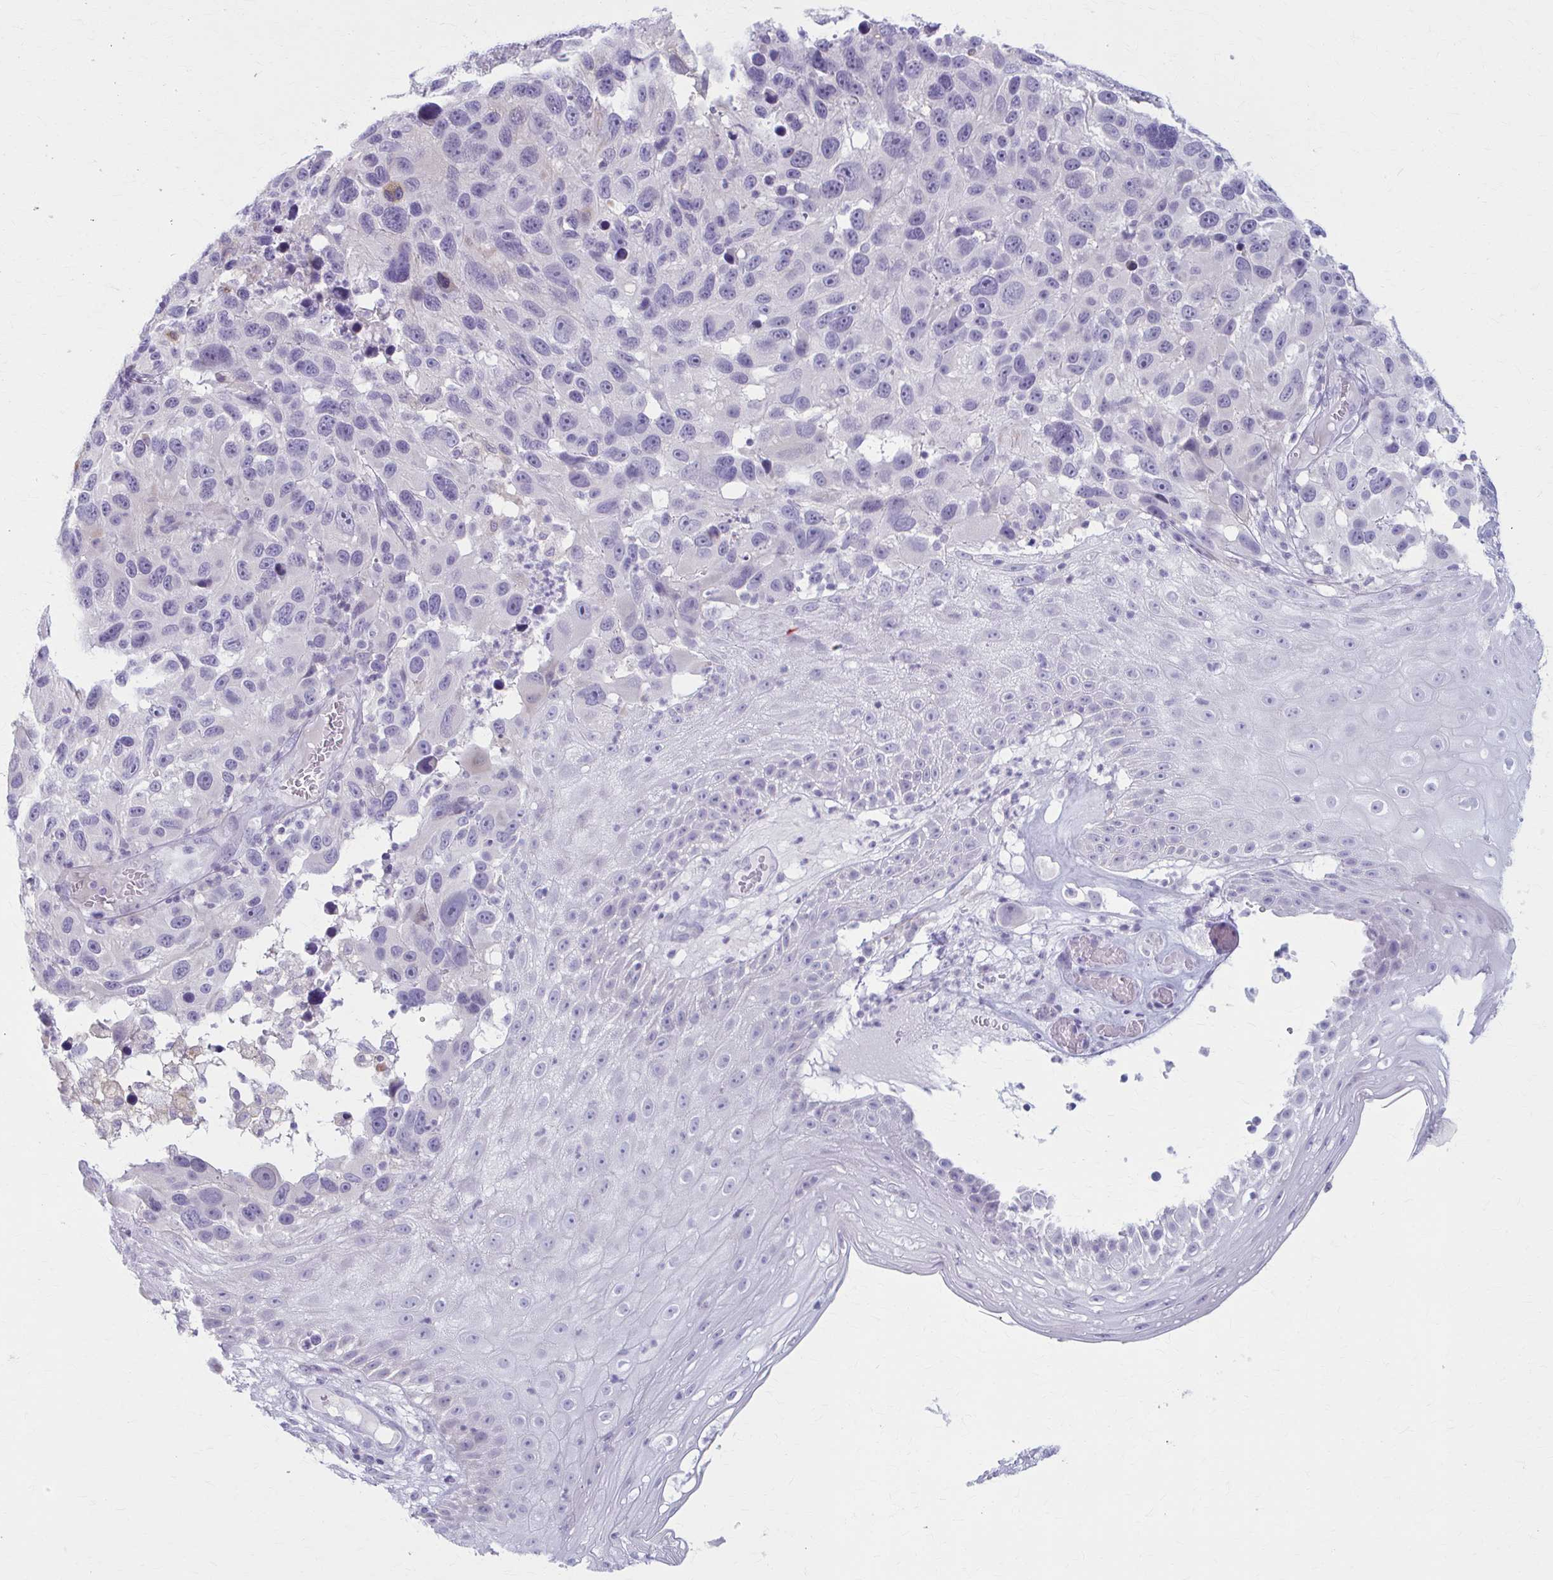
{"staining": {"intensity": "negative", "quantity": "none", "location": "none"}, "tissue": "melanoma", "cell_type": "Tumor cells", "image_type": "cancer", "snomed": [{"axis": "morphology", "description": "Malignant melanoma, NOS"}, {"axis": "topography", "description": "Skin"}], "caption": "The IHC histopathology image has no significant staining in tumor cells of melanoma tissue.", "gene": "LDLRAP1", "patient": {"sex": "male", "age": 53}}